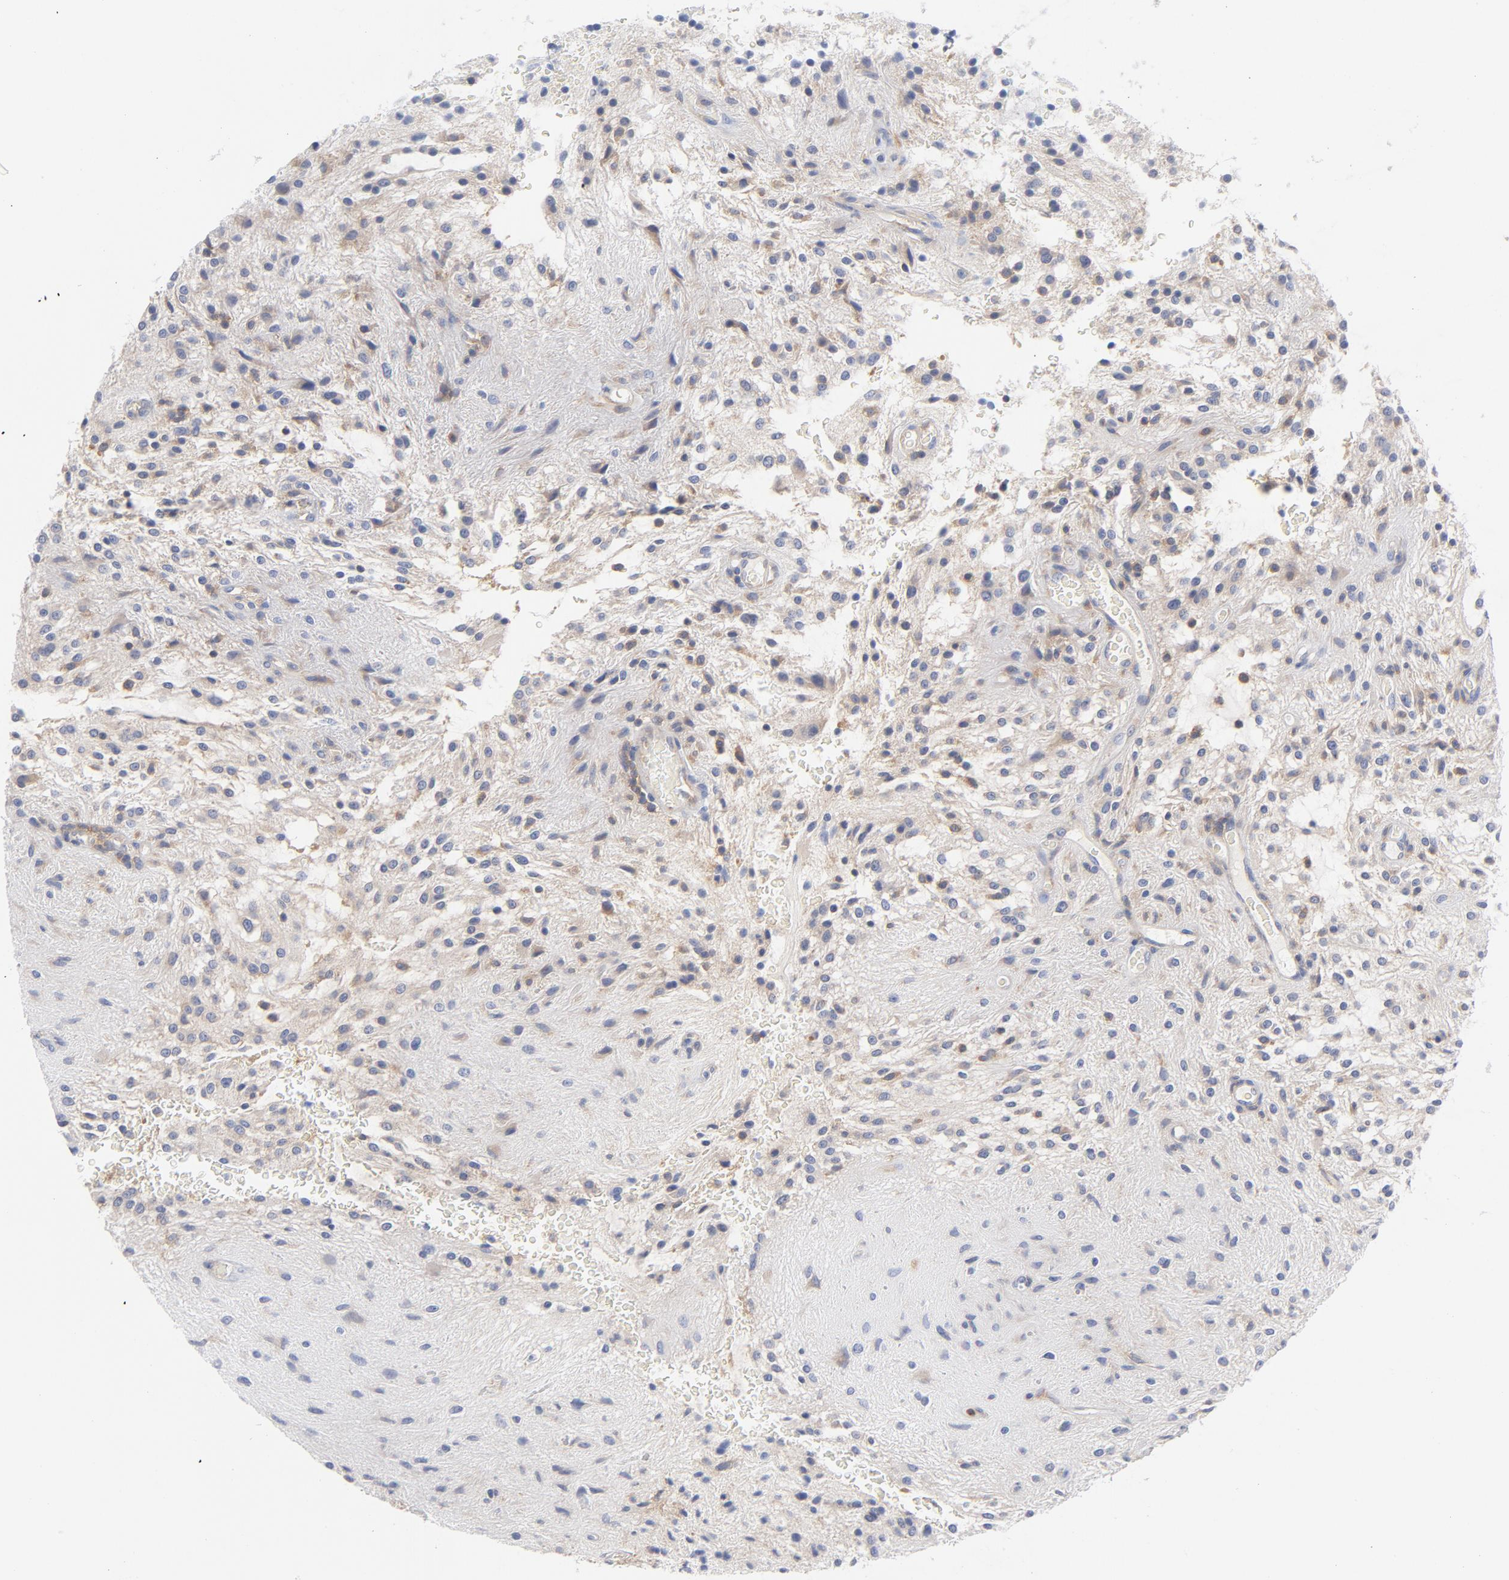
{"staining": {"intensity": "weak", "quantity": "25%-75%", "location": "cytoplasmic/membranous"}, "tissue": "glioma", "cell_type": "Tumor cells", "image_type": "cancer", "snomed": [{"axis": "morphology", "description": "Glioma, malignant, NOS"}, {"axis": "topography", "description": "Cerebellum"}], "caption": "Glioma was stained to show a protein in brown. There is low levels of weak cytoplasmic/membranous expression in approximately 25%-75% of tumor cells.", "gene": "CD86", "patient": {"sex": "female", "age": 10}}